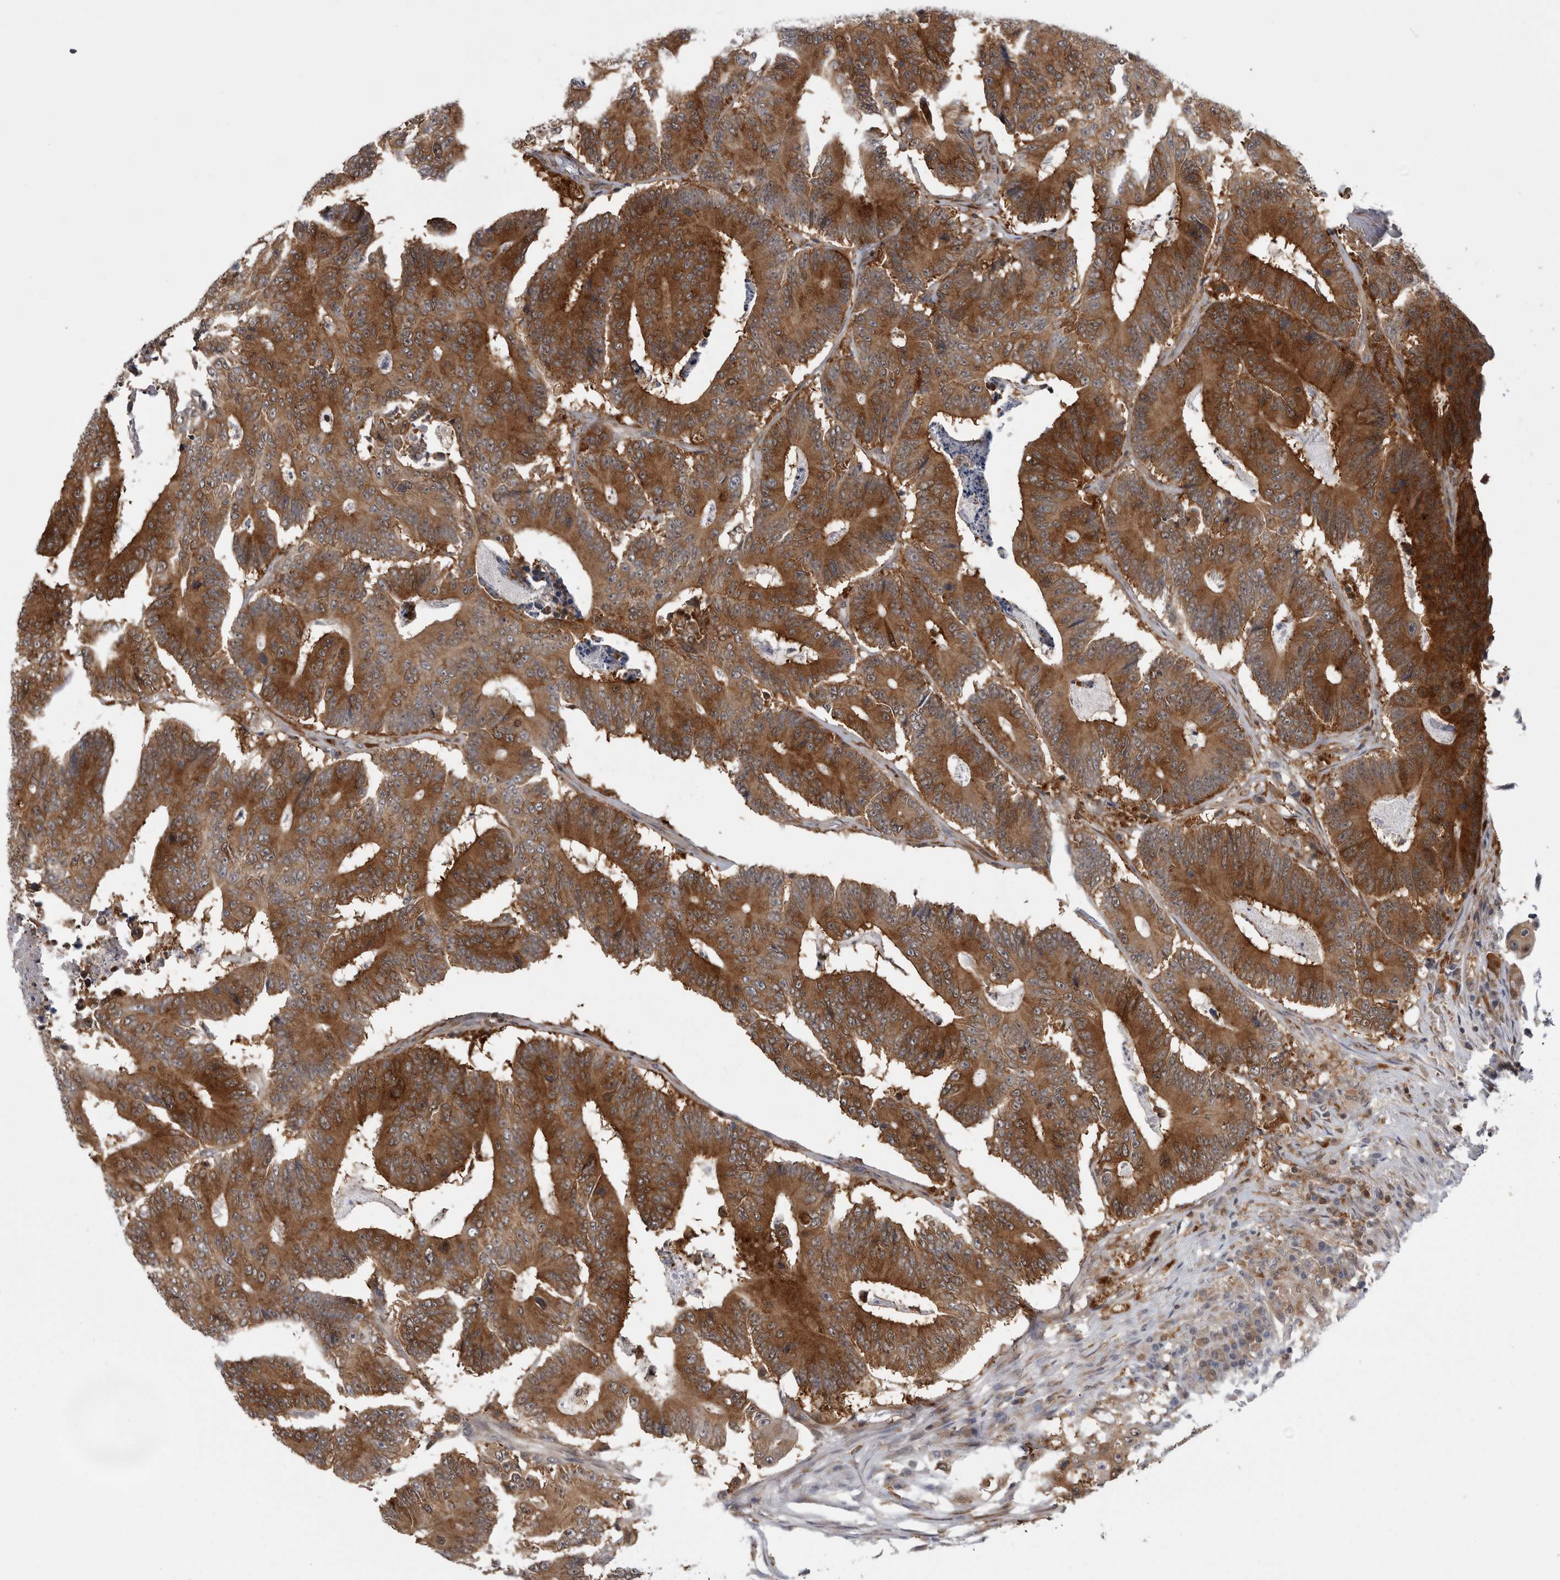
{"staining": {"intensity": "strong", "quantity": ">75%", "location": "cytoplasmic/membranous"}, "tissue": "colorectal cancer", "cell_type": "Tumor cells", "image_type": "cancer", "snomed": [{"axis": "morphology", "description": "Adenocarcinoma, NOS"}, {"axis": "topography", "description": "Colon"}], "caption": "Colorectal adenocarcinoma stained with a brown dye demonstrates strong cytoplasmic/membranous positive staining in about >75% of tumor cells.", "gene": "CACYBP", "patient": {"sex": "male", "age": 83}}